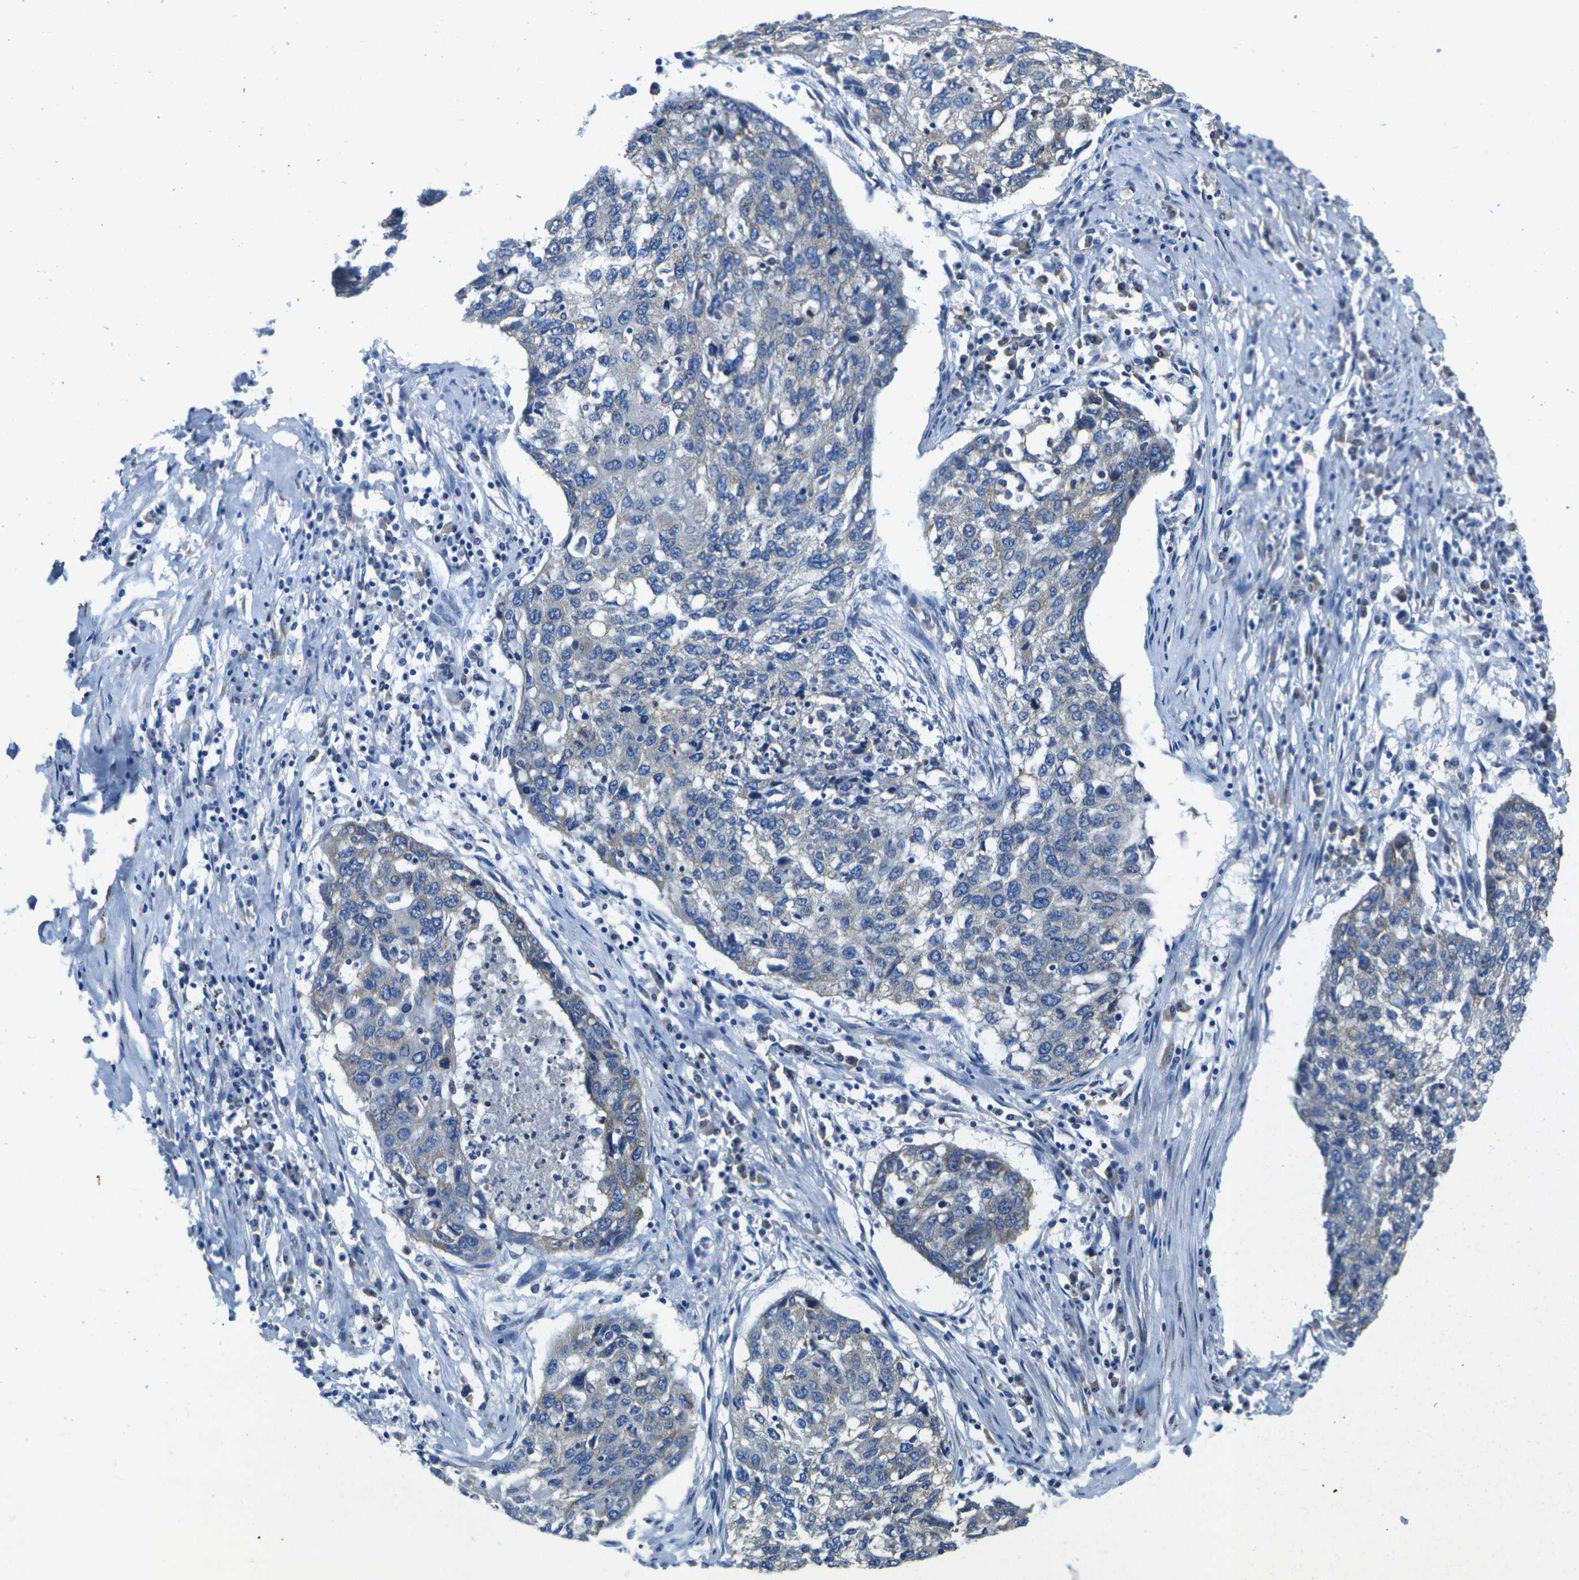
{"staining": {"intensity": "negative", "quantity": "none", "location": "none"}, "tissue": "lung cancer", "cell_type": "Tumor cells", "image_type": "cancer", "snomed": [{"axis": "morphology", "description": "Squamous cell carcinoma, NOS"}, {"axis": "topography", "description": "Lung"}], "caption": "Protein analysis of lung squamous cell carcinoma demonstrates no significant expression in tumor cells.", "gene": "DSE", "patient": {"sex": "female", "age": 63}}